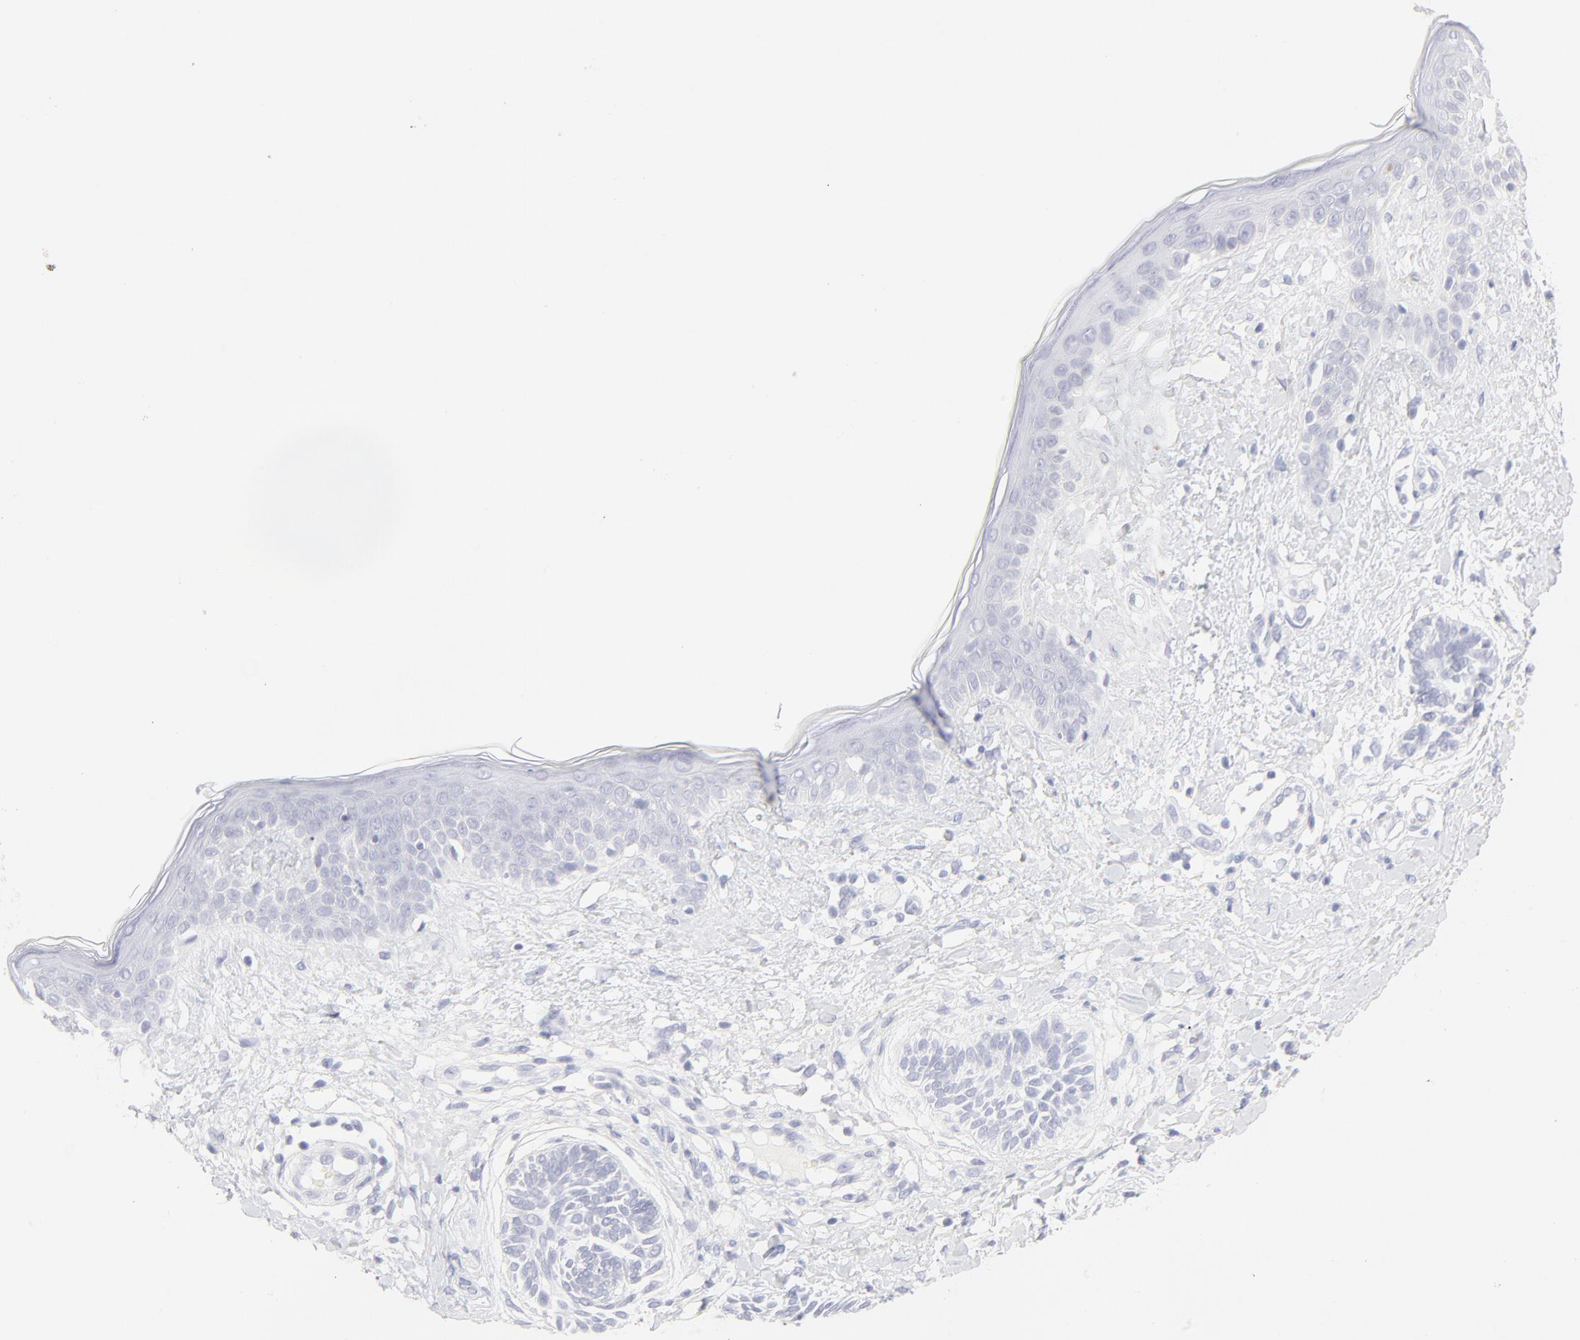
{"staining": {"intensity": "negative", "quantity": "none", "location": "none"}, "tissue": "skin cancer", "cell_type": "Tumor cells", "image_type": "cancer", "snomed": [{"axis": "morphology", "description": "Normal tissue, NOS"}, {"axis": "morphology", "description": "Basal cell carcinoma"}, {"axis": "topography", "description": "Skin"}], "caption": "Immunohistochemistry histopathology image of neoplastic tissue: human skin cancer stained with DAB exhibits no significant protein positivity in tumor cells. (Immunohistochemistry (ihc), brightfield microscopy, high magnification).", "gene": "ELF3", "patient": {"sex": "male", "age": 63}}